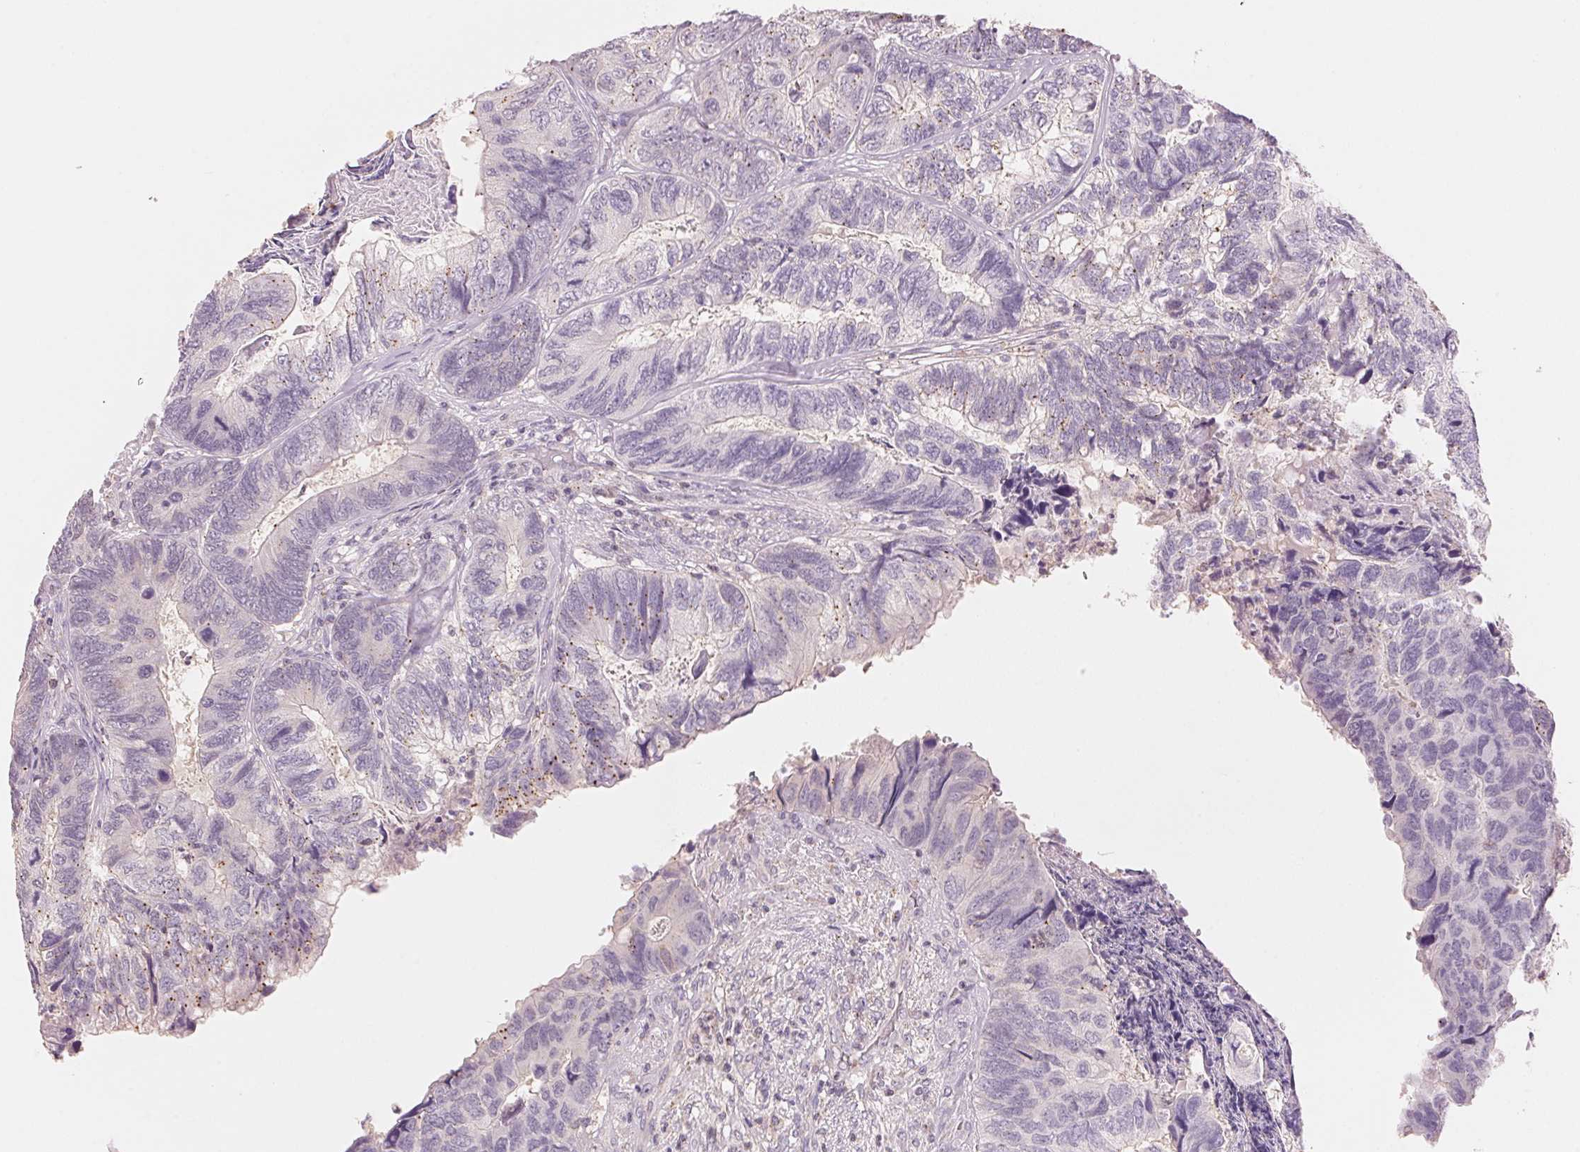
{"staining": {"intensity": "moderate", "quantity": "<25%", "location": "cytoplasmic/membranous"}, "tissue": "colorectal cancer", "cell_type": "Tumor cells", "image_type": "cancer", "snomed": [{"axis": "morphology", "description": "Adenocarcinoma, NOS"}, {"axis": "topography", "description": "Colon"}], "caption": "Tumor cells reveal low levels of moderate cytoplasmic/membranous staining in approximately <25% of cells in adenocarcinoma (colorectal).", "gene": "HOXB13", "patient": {"sex": "female", "age": 67}}